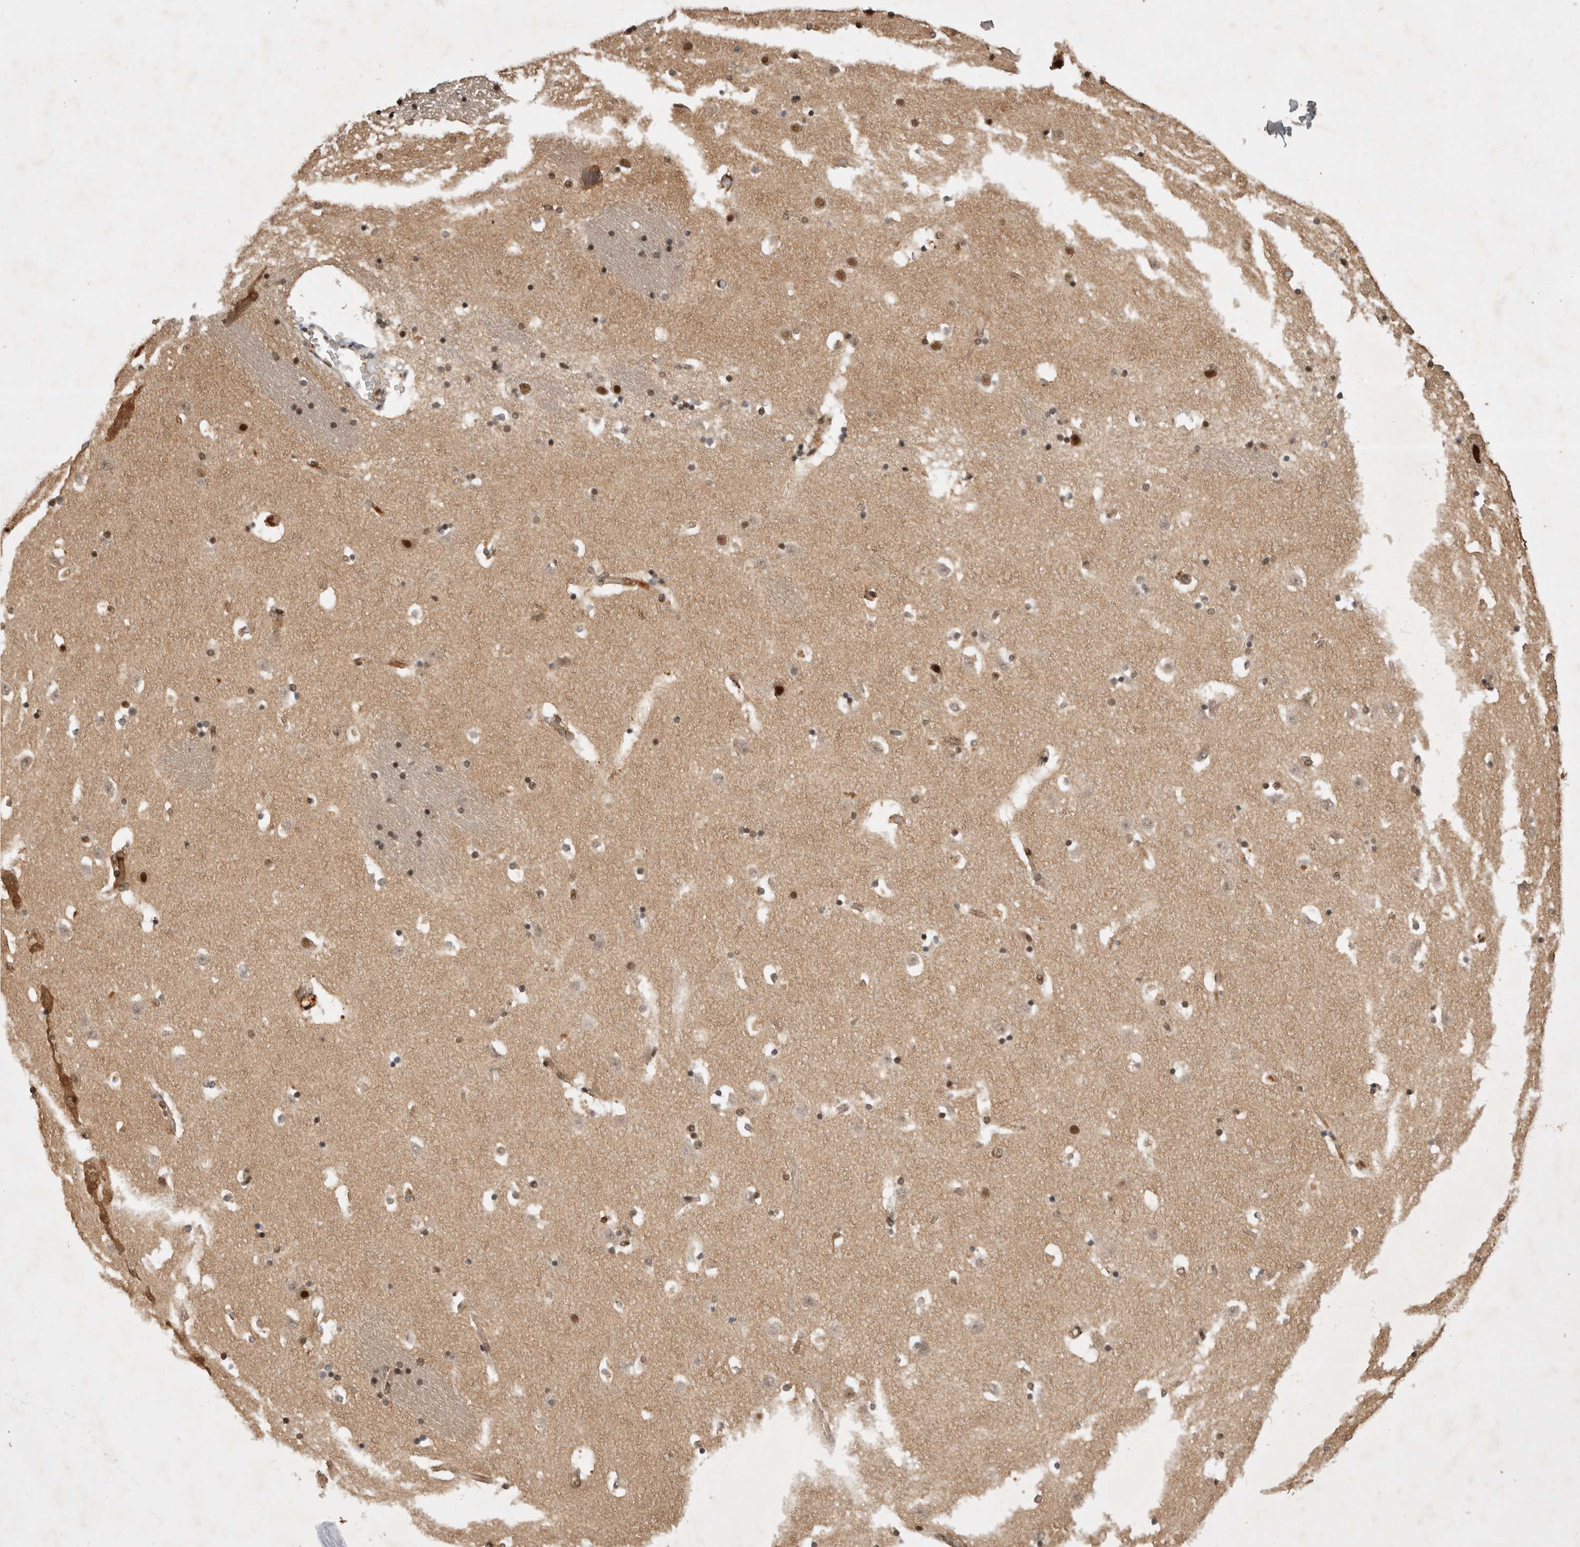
{"staining": {"intensity": "moderate", "quantity": "<25%", "location": "nuclear"}, "tissue": "caudate", "cell_type": "Glial cells", "image_type": "normal", "snomed": [{"axis": "morphology", "description": "Normal tissue, NOS"}, {"axis": "topography", "description": "Lateral ventricle wall"}], "caption": "A brown stain highlights moderate nuclear expression of a protein in glial cells of benign caudate.", "gene": "CBLL1", "patient": {"sex": "male", "age": 45}}